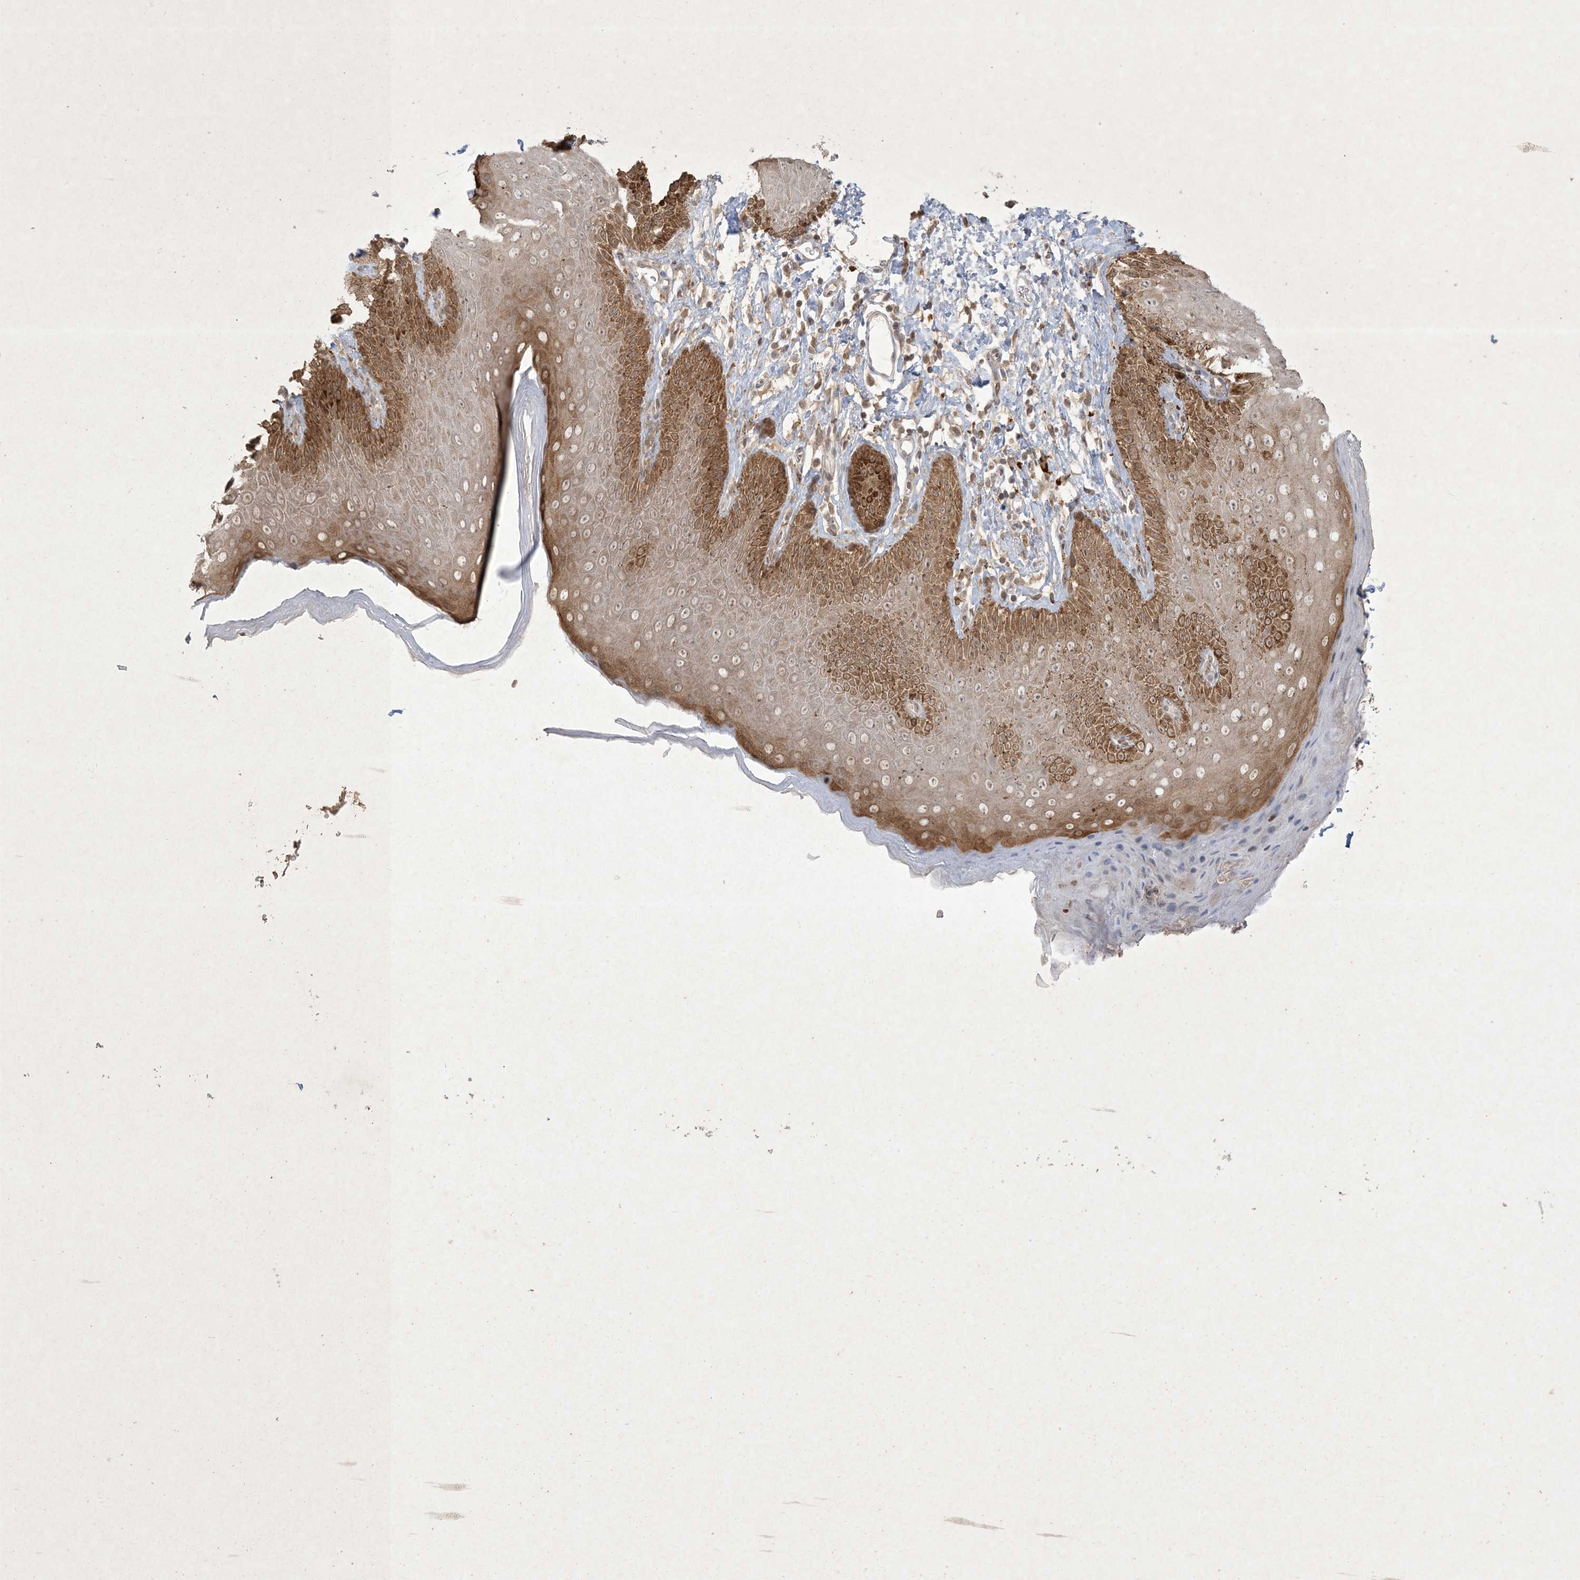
{"staining": {"intensity": "strong", "quantity": "25%-75%", "location": "cytoplasmic/membranous,nuclear"}, "tissue": "skin", "cell_type": "Epidermal cells", "image_type": "normal", "snomed": [{"axis": "morphology", "description": "Normal tissue, NOS"}, {"axis": "topography", "description": "Anal"}], "caption": "Immunohistochemistry (IHC) image of normal skin stained for a protein (brown), which demonstrates high levels of strong cytoplasmic/membranous,nuclear positivity in about 25%-75% of epidermal cells.", "gene": "NRBP2", "patient": {"sex": "male", "age": 44}}